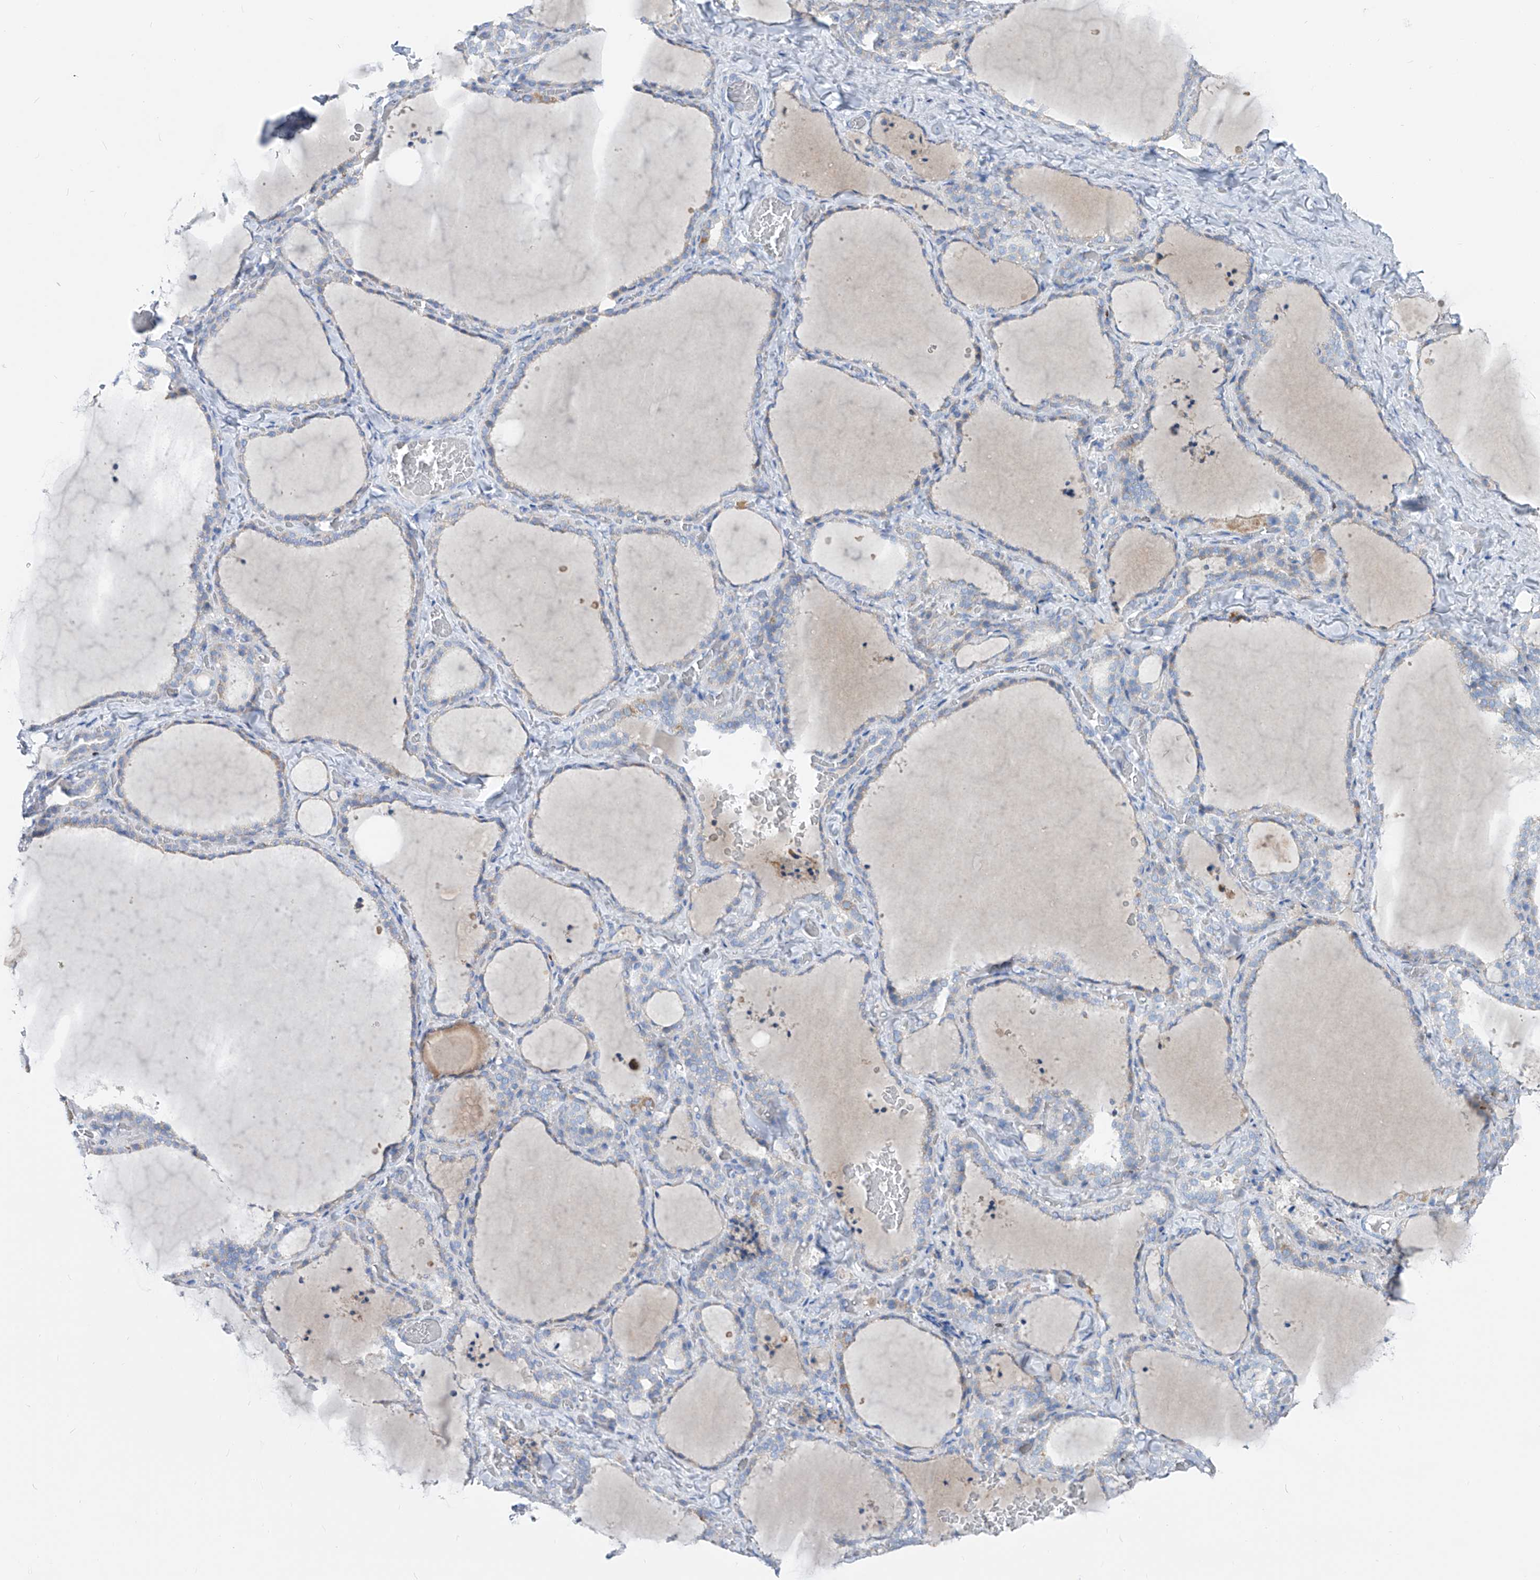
{"staining": {"intensity": "negative", "quantity": "none", "location": "none"}, "tissue": "thyroid gland", "cell_type": "Glandular cells", "image_type": "normal", "snomed": [{"axis": "morphology", "description": "Normal tissue, NOS"}, {"axis": "topography", "description": "Thyroid gland"}], "caption": "Immunohistochemistry (IHC) image of normal thyroid gland: thyroid gland stained with DAB displays no significant protein positivity in glandular cells. The staining was performed using DAB to visualize the protein expression in brown, while the nuclei were stained in blue with hematoxylin (Magnification: 20x).", "gene": "FRS3", "patient": {"sex": "female", "age": 22}}